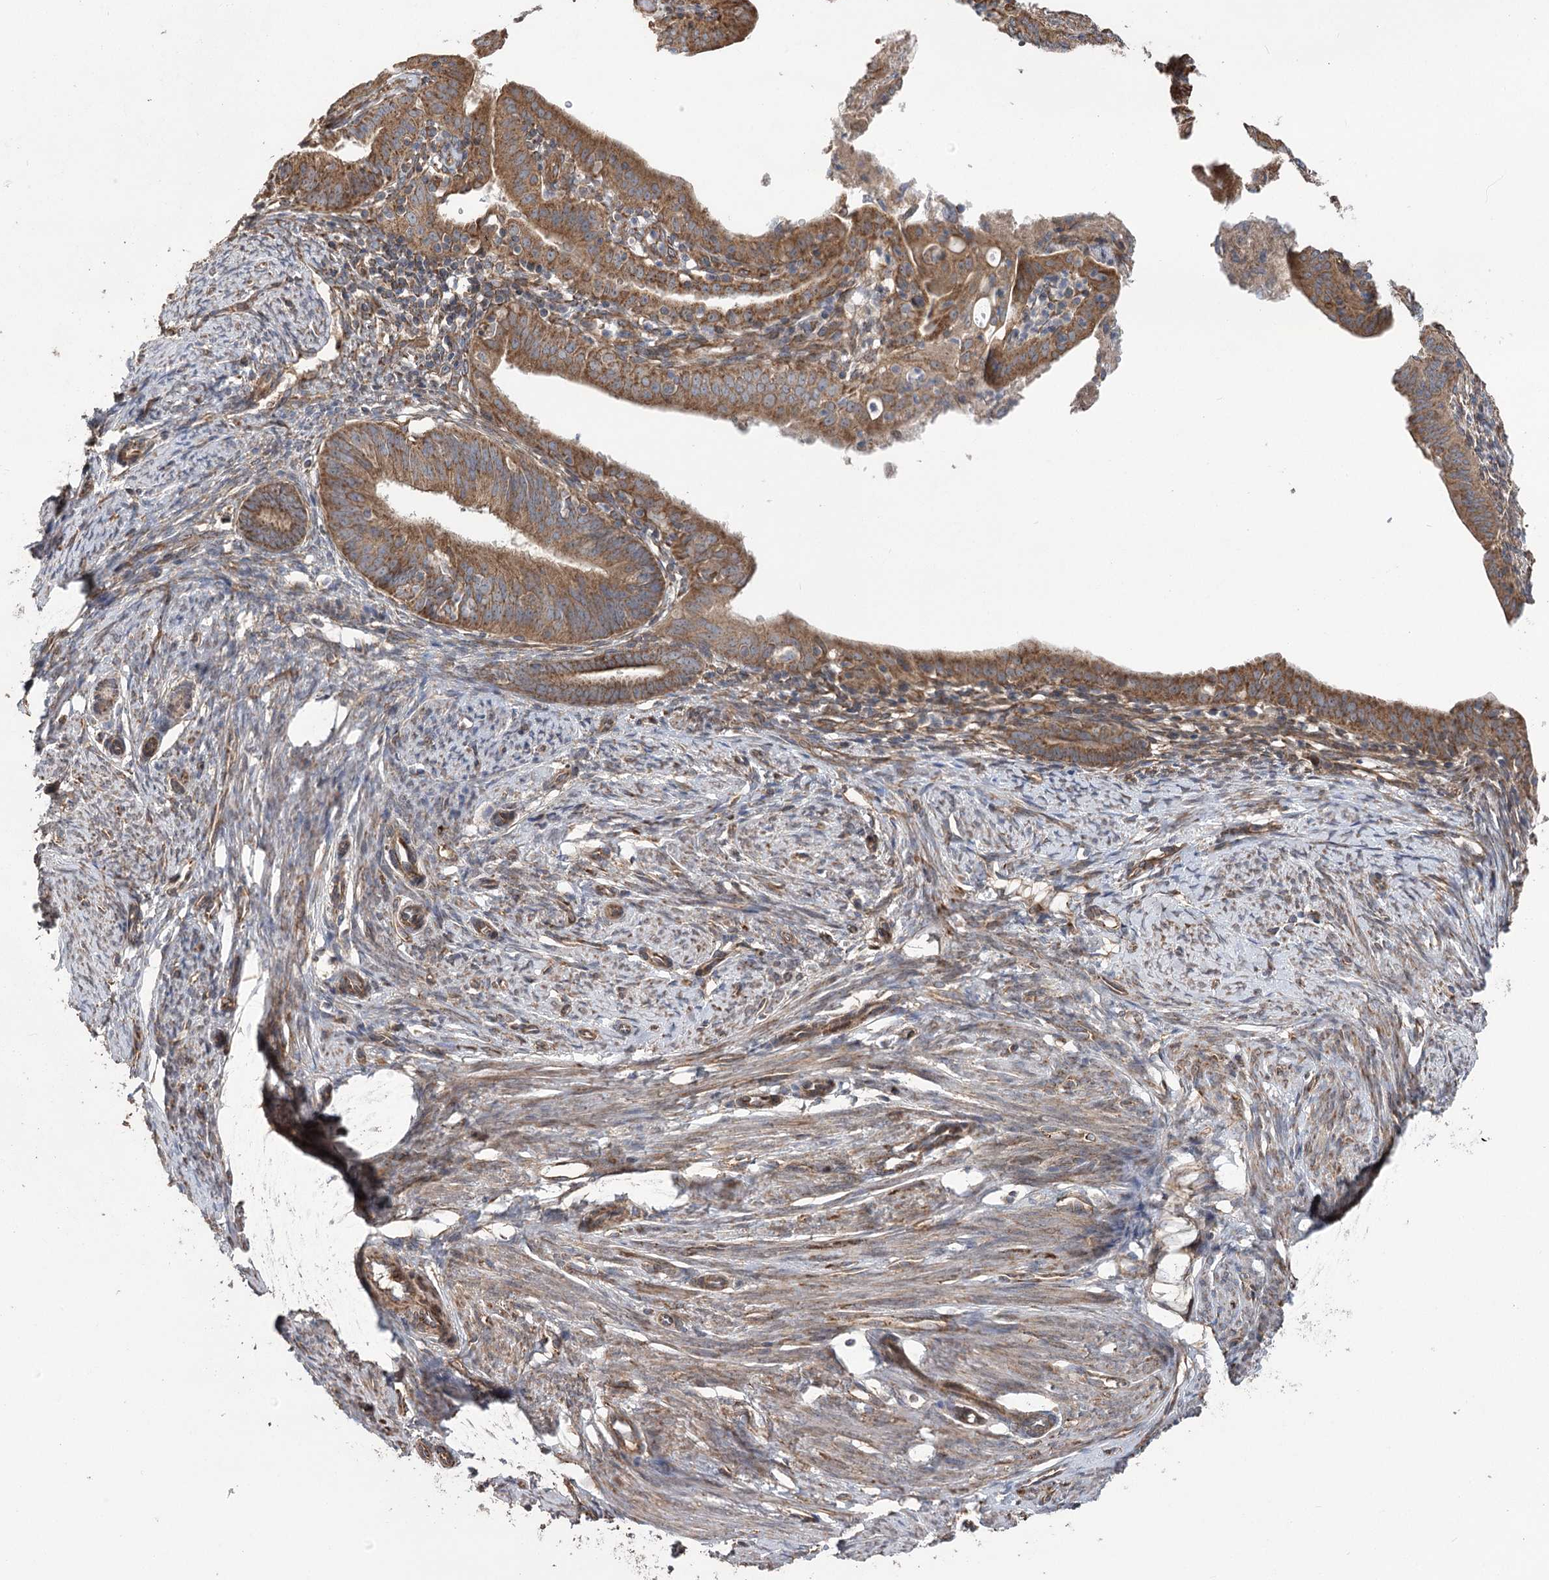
{"staining": {"intensity": "moderate", "quantity": ">75%", "location": "cytoplasmic/membranous"}, "tissue": "endometrial cancer", "cell_type": "Tumor cells", "image_type": "cancer", "snomed": [{"axis": "morphology", "description": "Adenocarcinoma, NOS"}, {"axis": "topography", "description": "Endometrium"}], "caption": "A histopathology image showing moderate cytoplasmic/membranous positivity in approximately >75% of tumor cells in adenocarcinoma (endometrial), as visualized by brown immunohistochemical staining.", "gene": "RWDD4", "patient": {"sex": "female", "age": 51}}